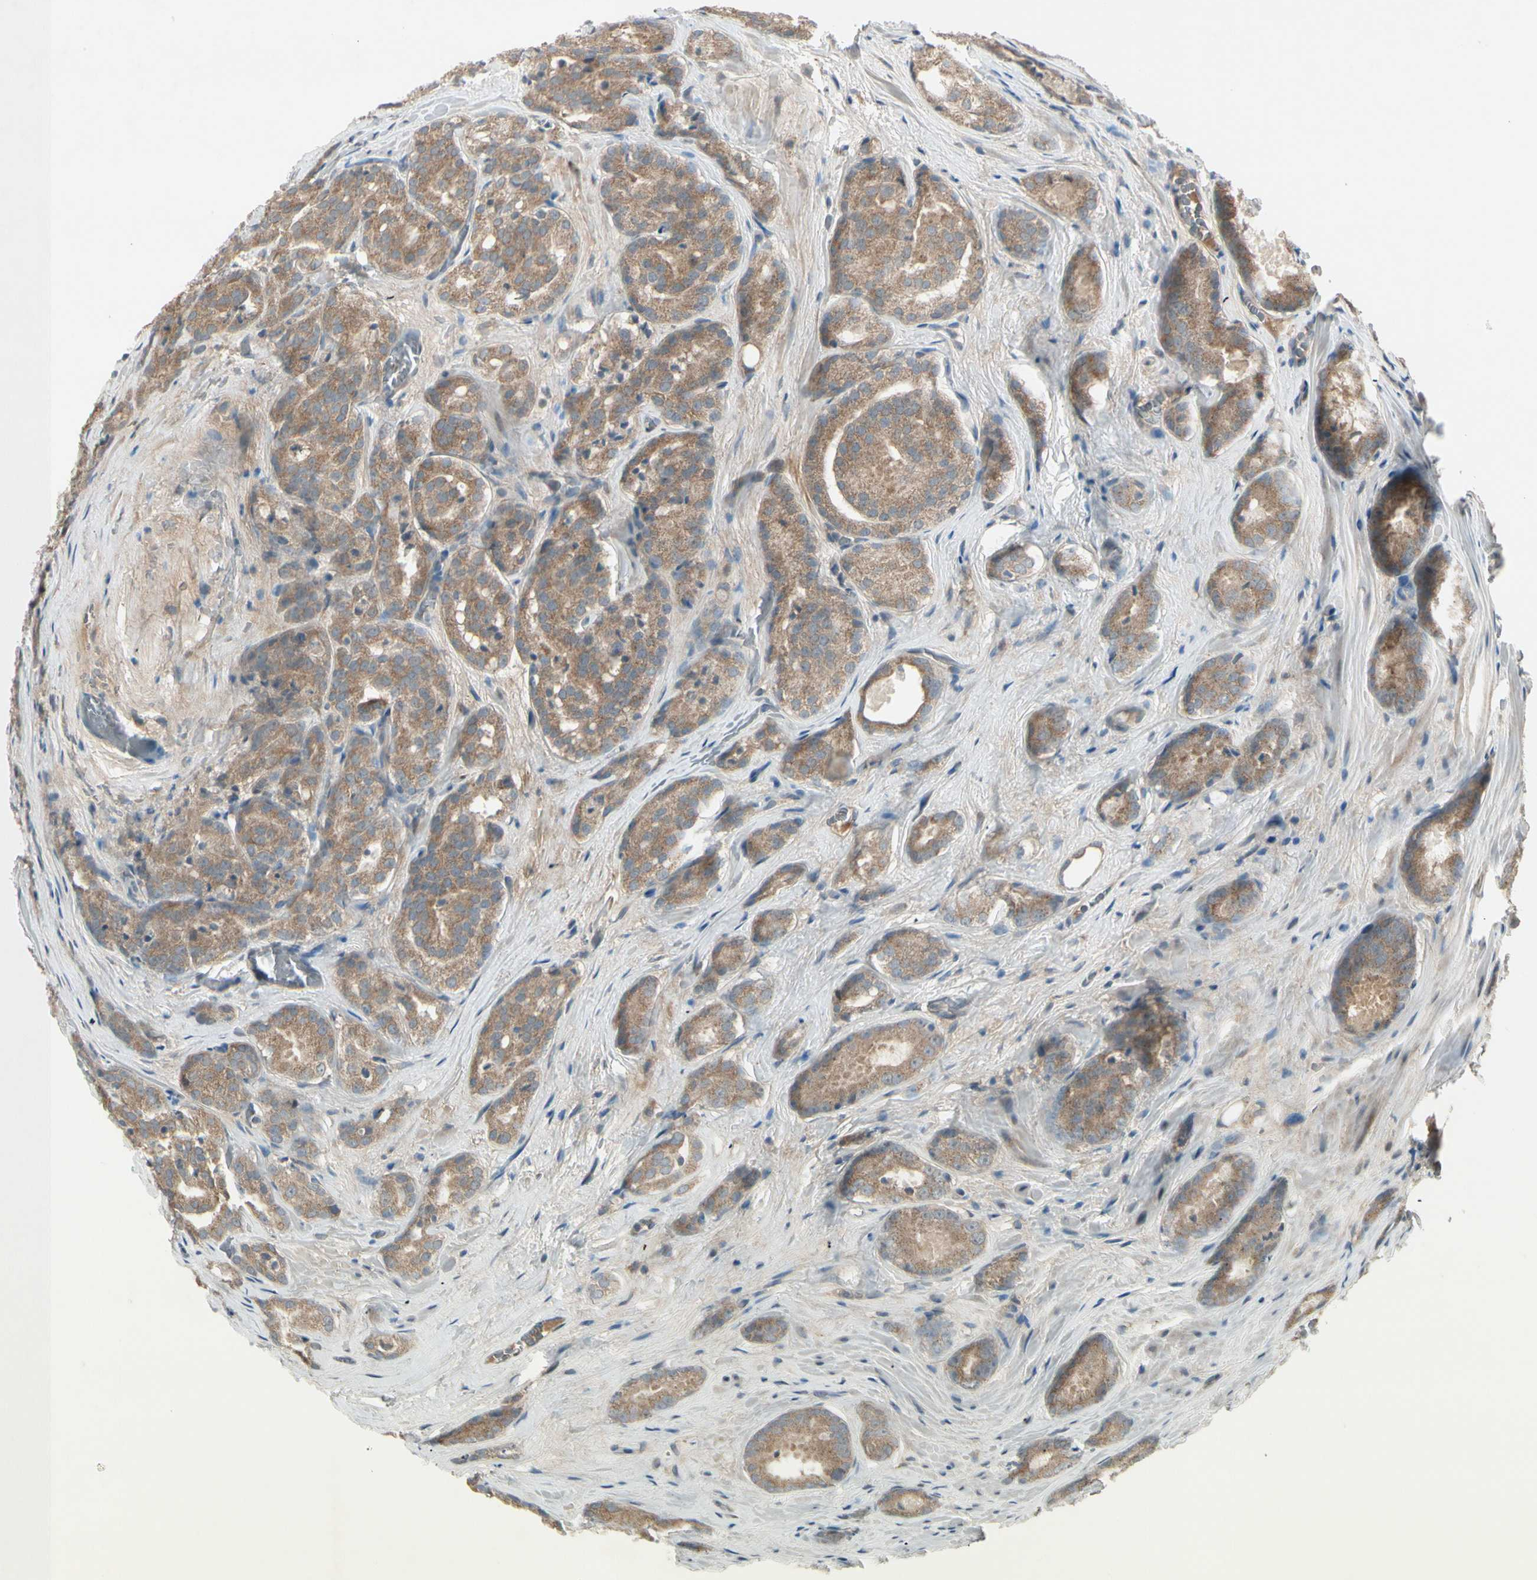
{"staining": {"intensity": "moderate", "quantity": ">75%", "location": "cytoplasmic/membranous"}, "tissue": "prostate cancer", "cell_type": "Tumor cells", "image_type": "cancer", "snomed": [{"axis": "morphology", "description": "Adenocarcinoma, High grade"}, {"axis": "topography", "description": "Prostate"}], "caption": "This image demonstrates prostate adenocarcinoma (high-grade) stained with IHC to label a protein in brown. The cytoplasmic/membranous of tumor cells show moderate positivity for the protein. Nuclei are counter-stained blue.", "gene": "FHDC1", "patient": {"sex": "male", "age": 64}}